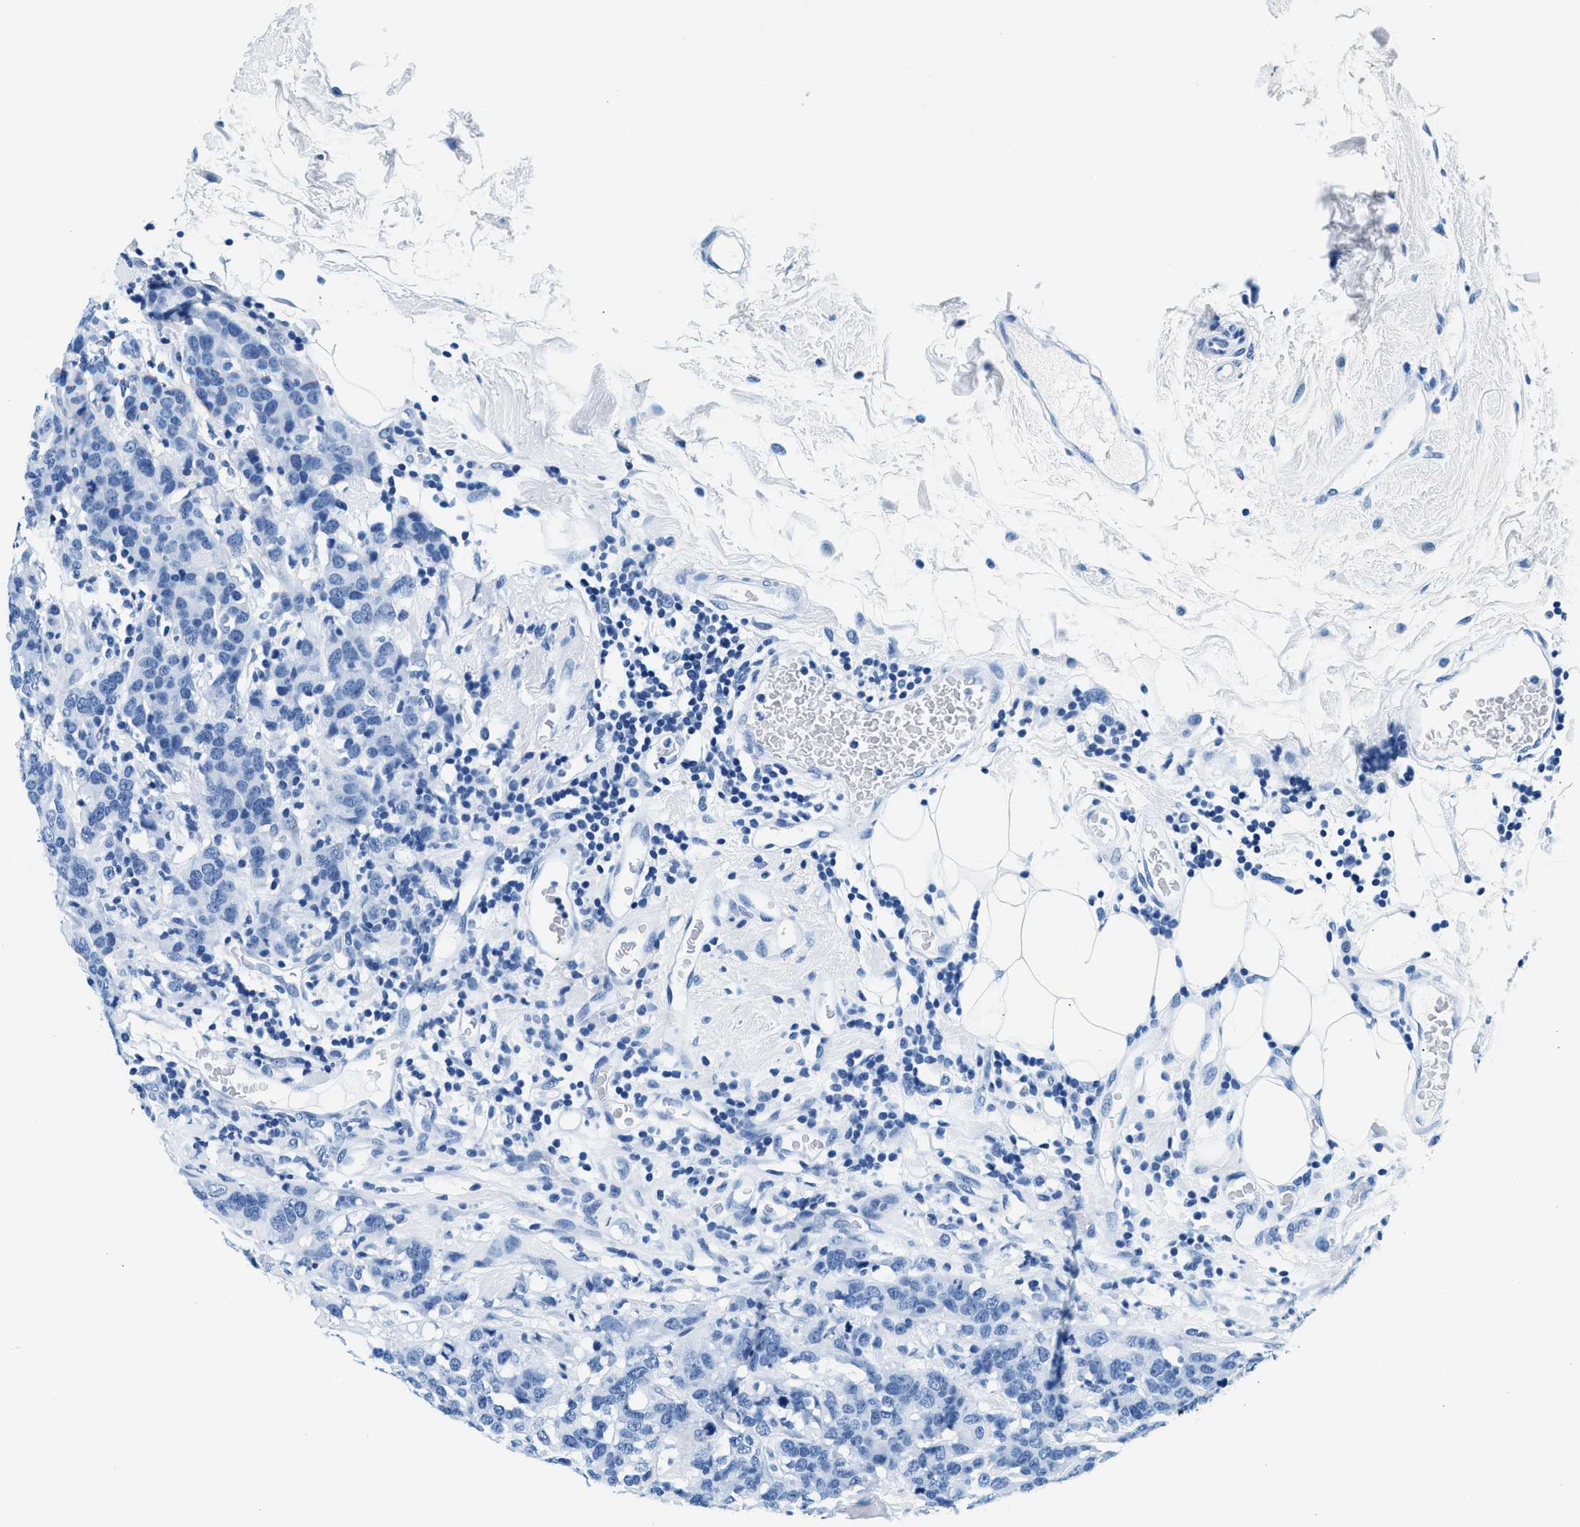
{"staining": {"intensity": "negative", "quantity": "none", "location": "none"}, "tissue": "breast cancer", "cell_type": "Tumor cells", "image_type": "cancer", "snomed": [{"axis": "morphology", "description": "Lobular carcinoma"}, {"axis": "topography", "description": "Breast"}], "caption": "A histopathology image of human breast lobular carcinoma is negative for staining in tumor cells.", "gene": "SLFN11", "patient": {"sex": "female", "age": 59}}